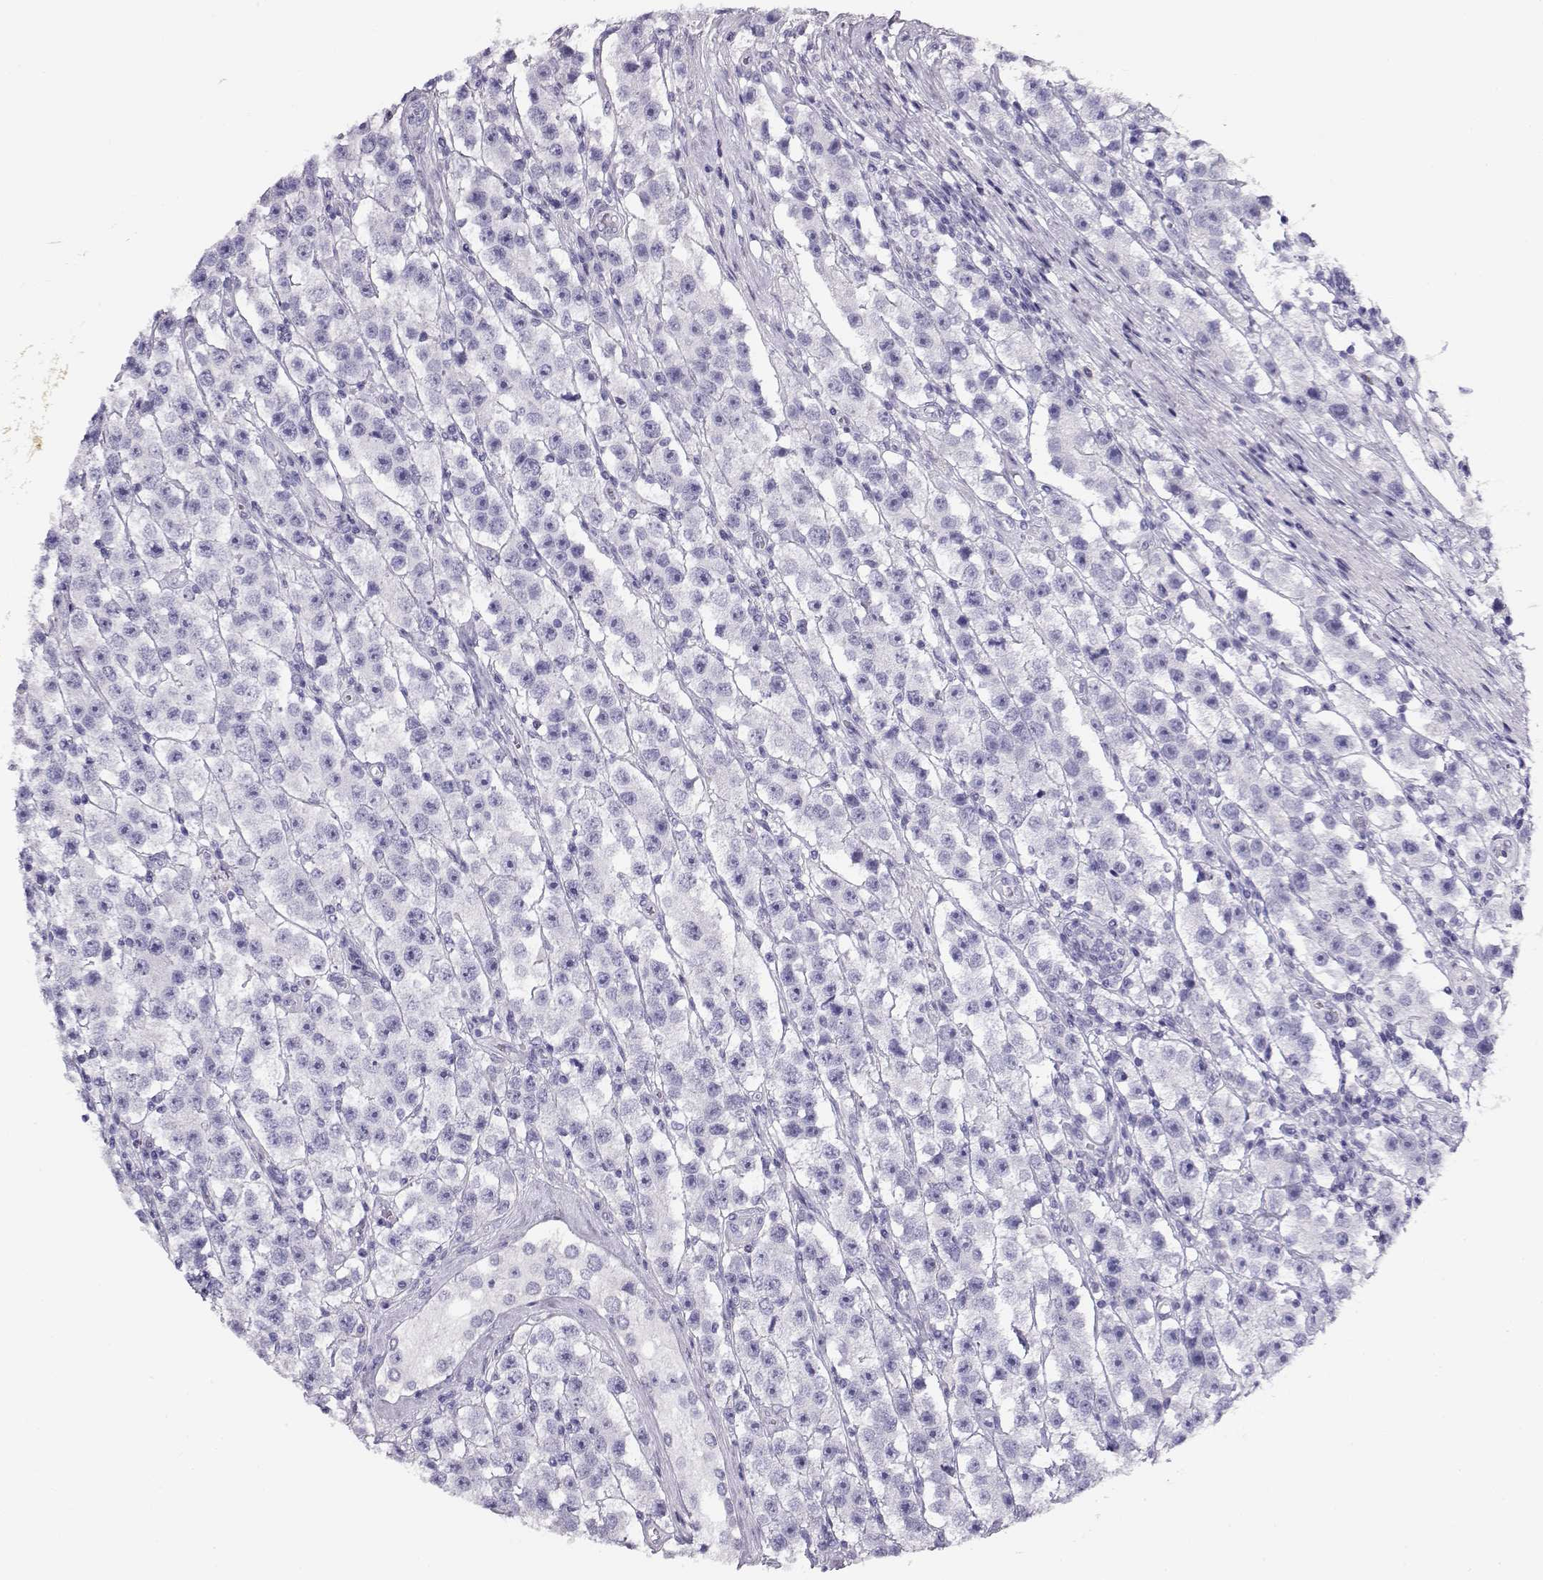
{"staining": {"intensity": "negative", "quantity": "none", "location": "none"}, "tissue": "testis cancer", "cell_type": "Tumor cells", "image_type": "cancer", "snomed": [{"axis": "morphology", "description": "Seminoma, NOS"}, {"axis": "topography", "description": "Testis"}], "caption": "Immunohistochemistry (IHC) micrograph of neoplastic tissue: seminoma (testis) stained with DAB exhibits no significant protein expression in tumor cells.", "gene": "CRX", "patient": {"sex": "male", "age": 45}}